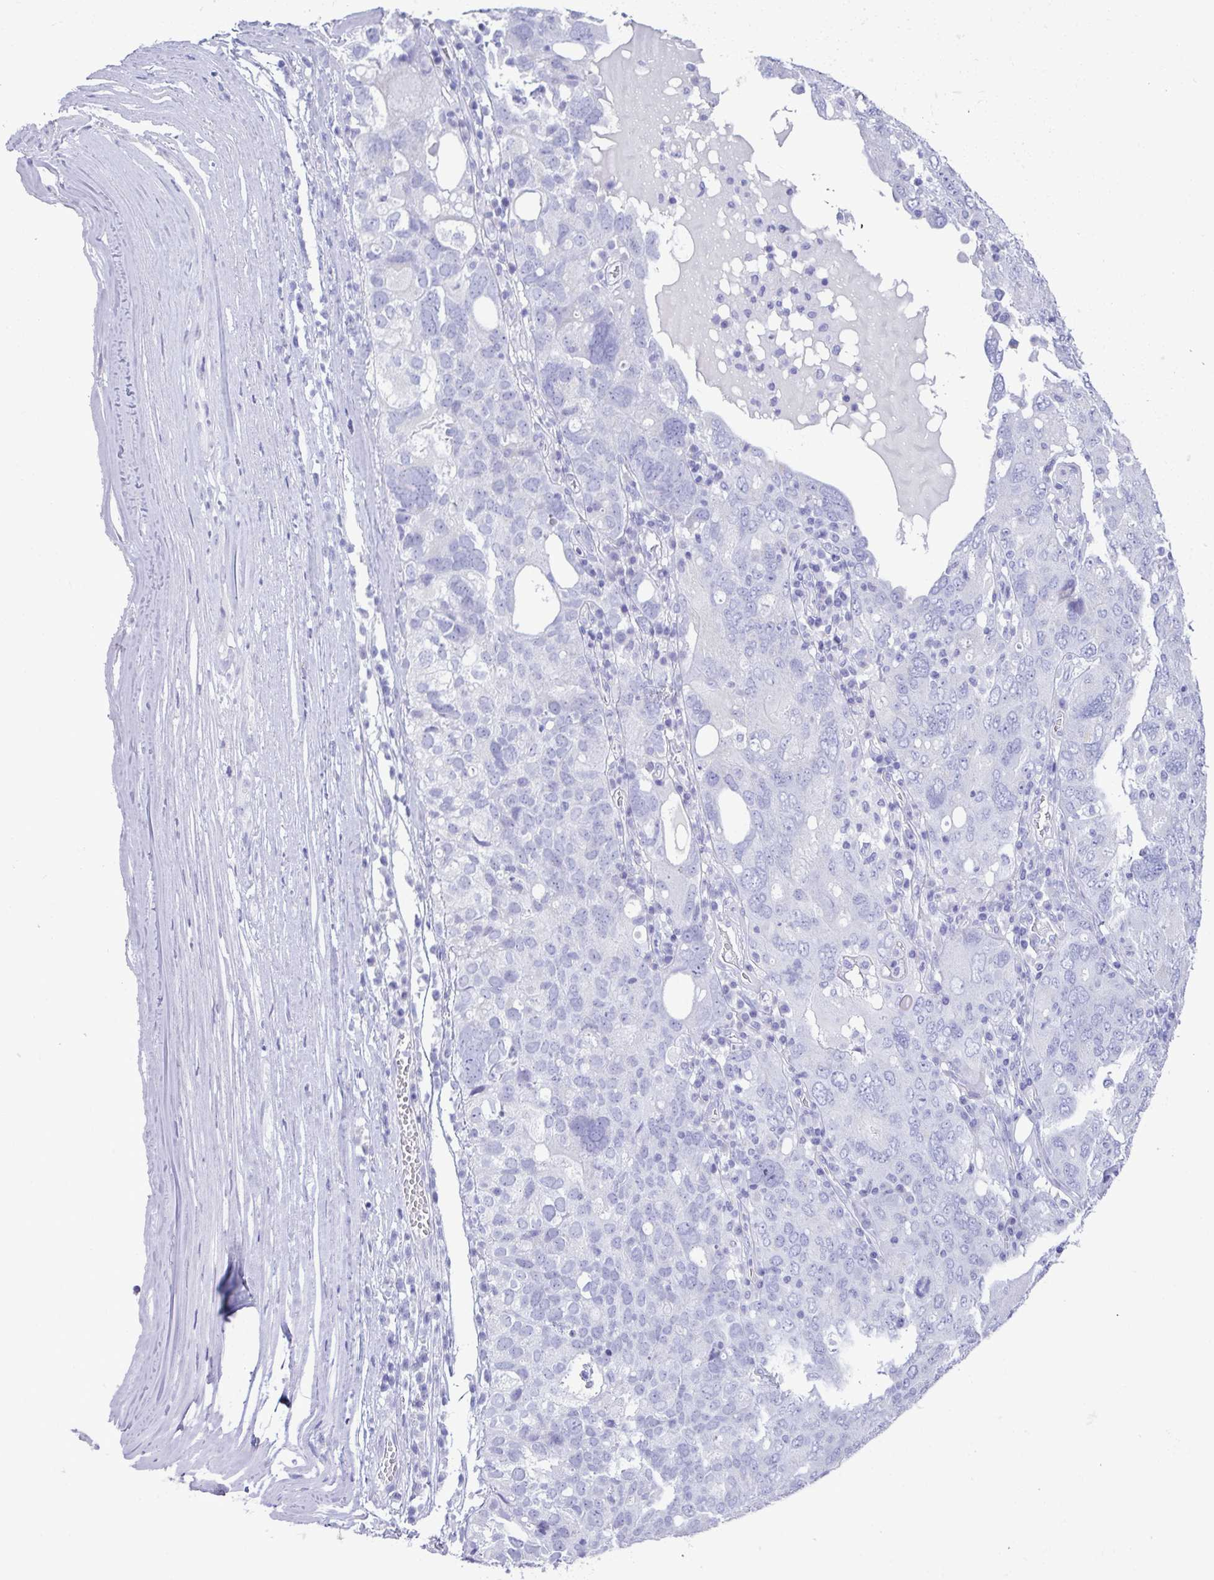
{"staining": {"intensity": "negative", "quantity": "none", "location": "none"}, "tissue": "ovarian cancer", "cell_type": "Tumor cells", "image_type": "cancer", "snomed": [{"axis": "morphology", "description": "Carcinoma, endometroid"}, {"axis": "topography", "description": "Ovary"}], "caption": "Immunohistochemistry (IHC) of endometroid carcinoma (ovarian) demonstrates no expression in tumor cells.", "gene": "STIMATE", "patient": {"sex": "female", "age": 62}}